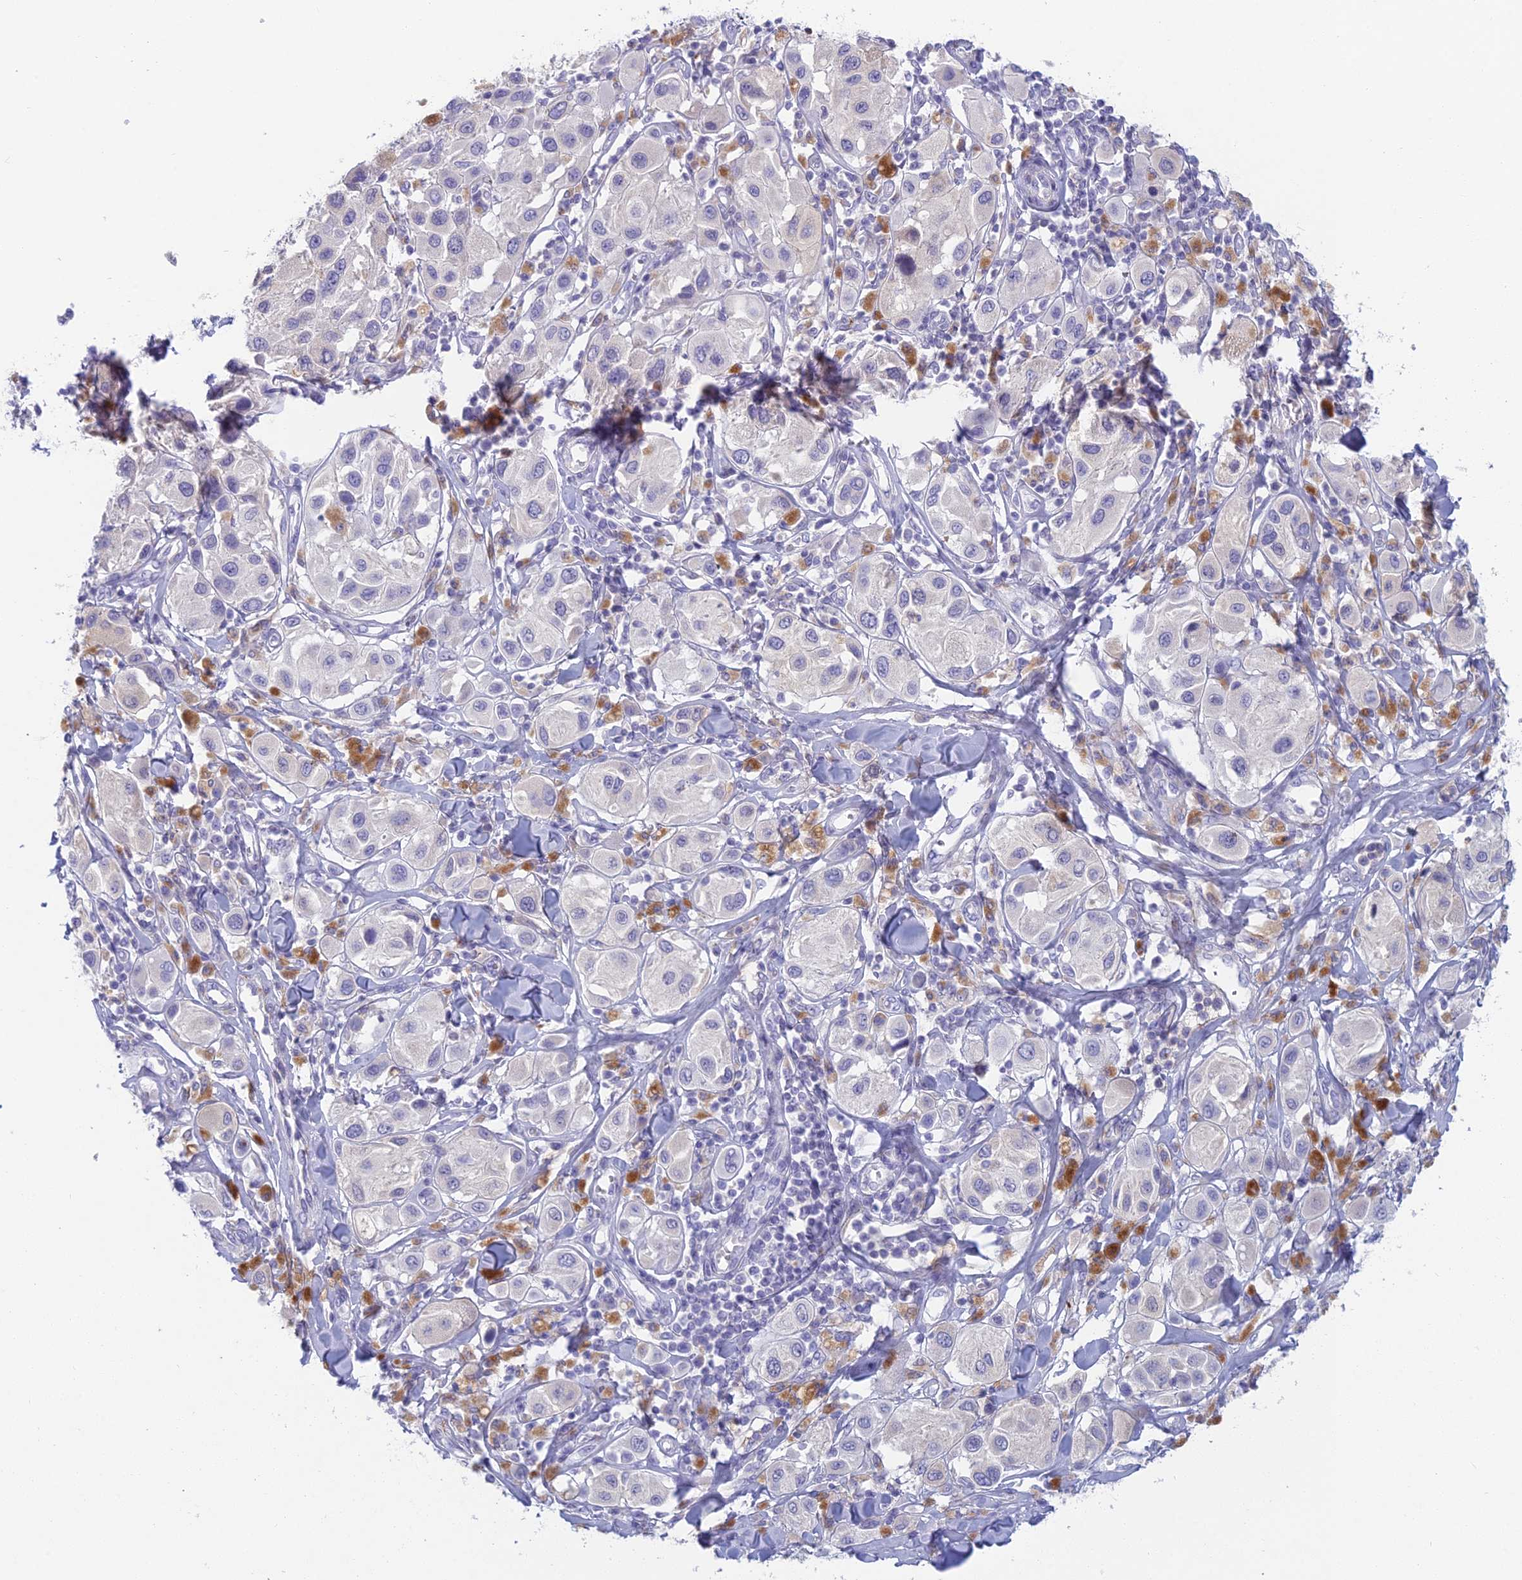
{"staining": {"intensity": "negative", "quantity": "none", "location": "none"}, "tissue": "melanoma", "cell_type": "Tumor cells", "image_type": "cancer", "snomed": [{"axis": "morphology", "description": "Malignant melanoma, Metastatic site"}, {"axis": "topography", "description": "Skin"}], "caption": "Human melanoma stained for a protein using immunohistochemistry demonstrates no expression in tumor cells.", "gene": "FERD3L", "patient": {"sex": "male", "age": 41}}